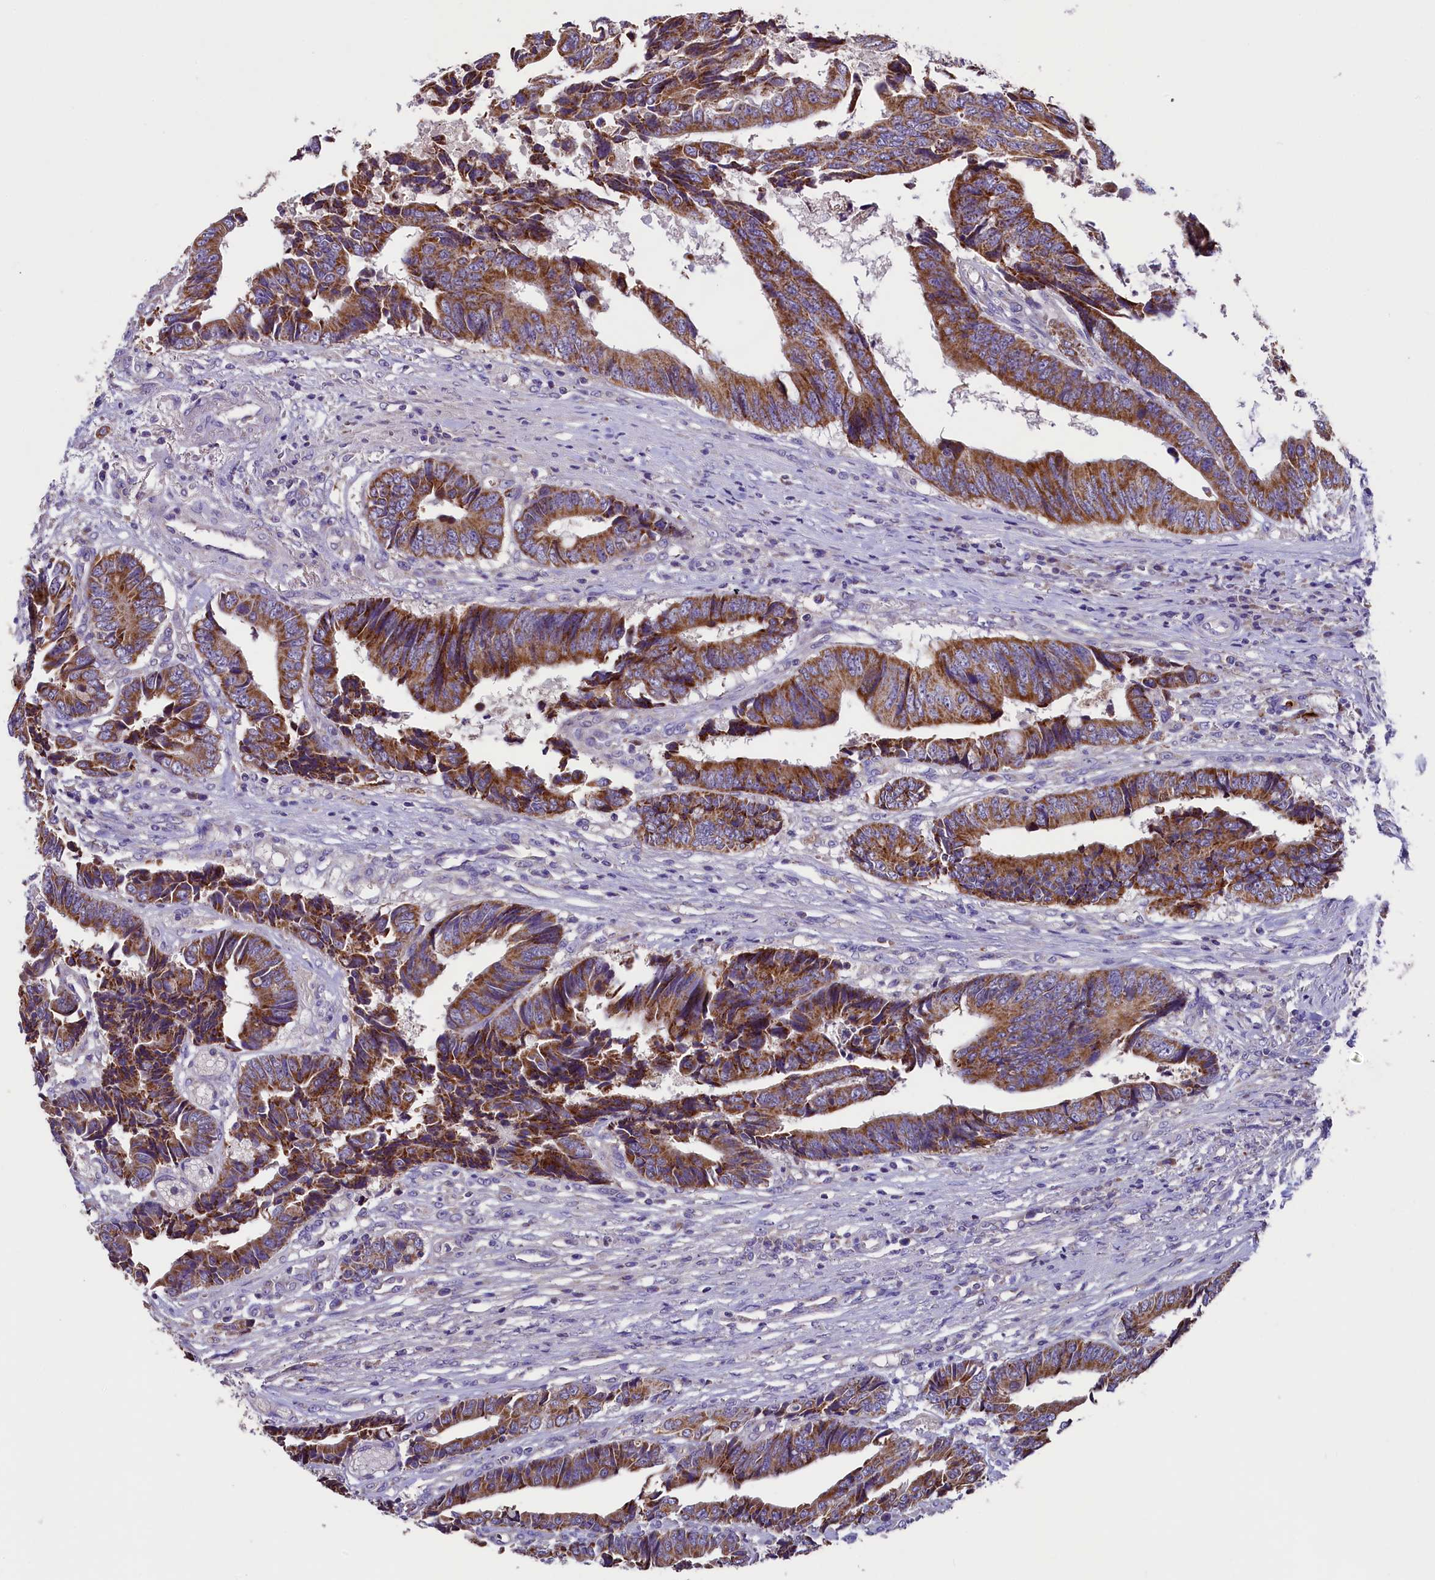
{"staining": {"intensity": "moderate", "quantity": ">75%", "location": "cytoplasmic/membranous"}, "tissue": "colorectal cancer", "cell_type": "Tumor cells", "image_type": "cancer", "snomed": [{"axis": "morphology", "description": "Adenocarcinoma, NOS"}, {"axis": "topography", "description": "Rectum"}], "caption": "Protein analysis of colorectal adenocarcinoma tissue shows moderate cytoplasmic/membranous positivity in about >75% of tumor cells.", "gene": "PMPCB", "patient": {"sex": "male", "age": 84}}